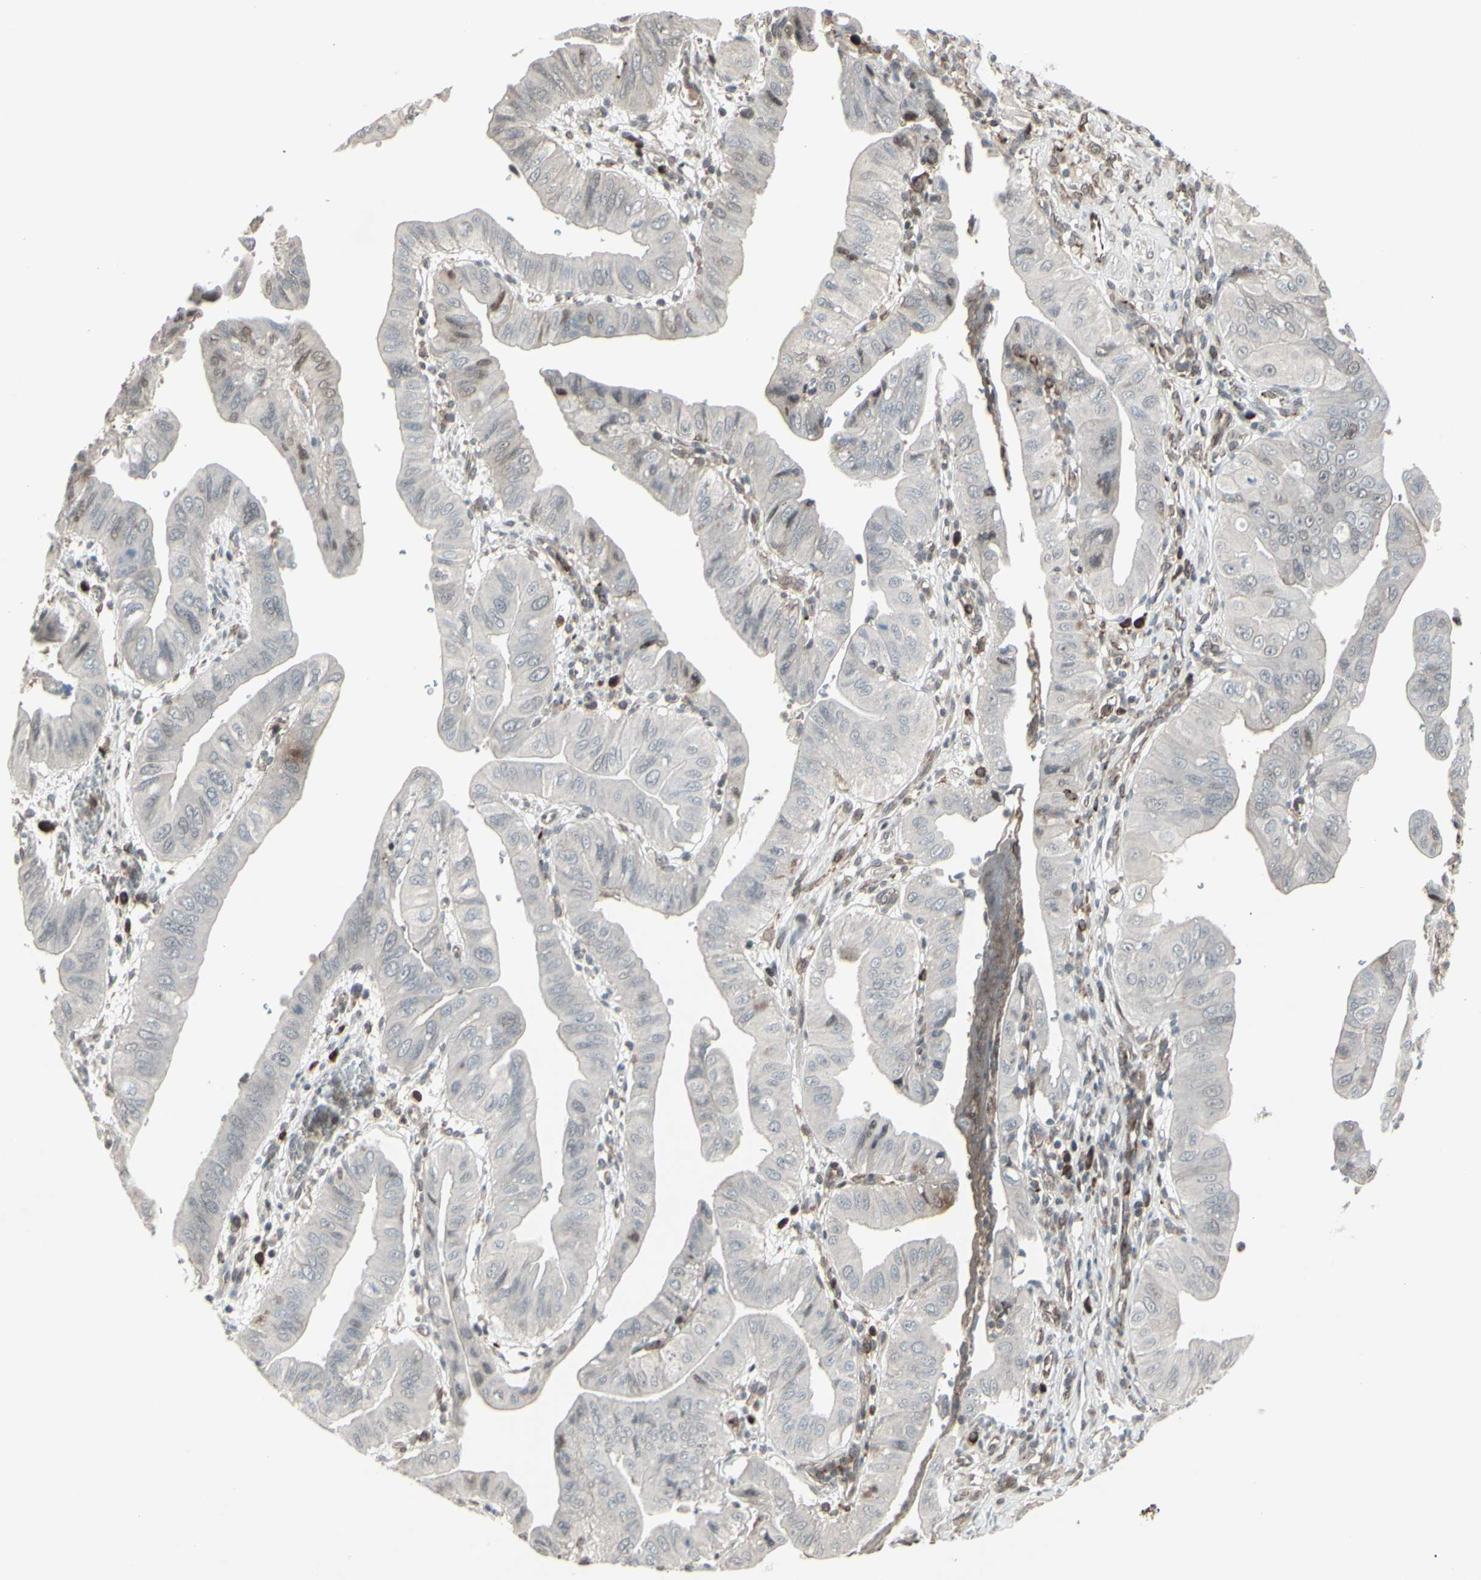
{"staining": {"intensity": "negative", "quantity": "none", "location": "none"}, "tissue": "pancreatic cancer", "cell_type": "Tumor cells", "image_type": "cancer", "snomed": [{"axis": "morphology", "description": "Normal tissue, NOS"}, {"axis": "topography", "description": "Lymph node"}], "caption": "Immunohistochemistry (IHC) of pancreatic cancer demonstrates no positivity in tumor cells. (Stains: DAB immunohistochemistry with hematoxylin counter stain, Microscopy: brightfield microscopy at high magnification).", "gene": "CD33", "patient": {"sex": "male", "age": 50}}